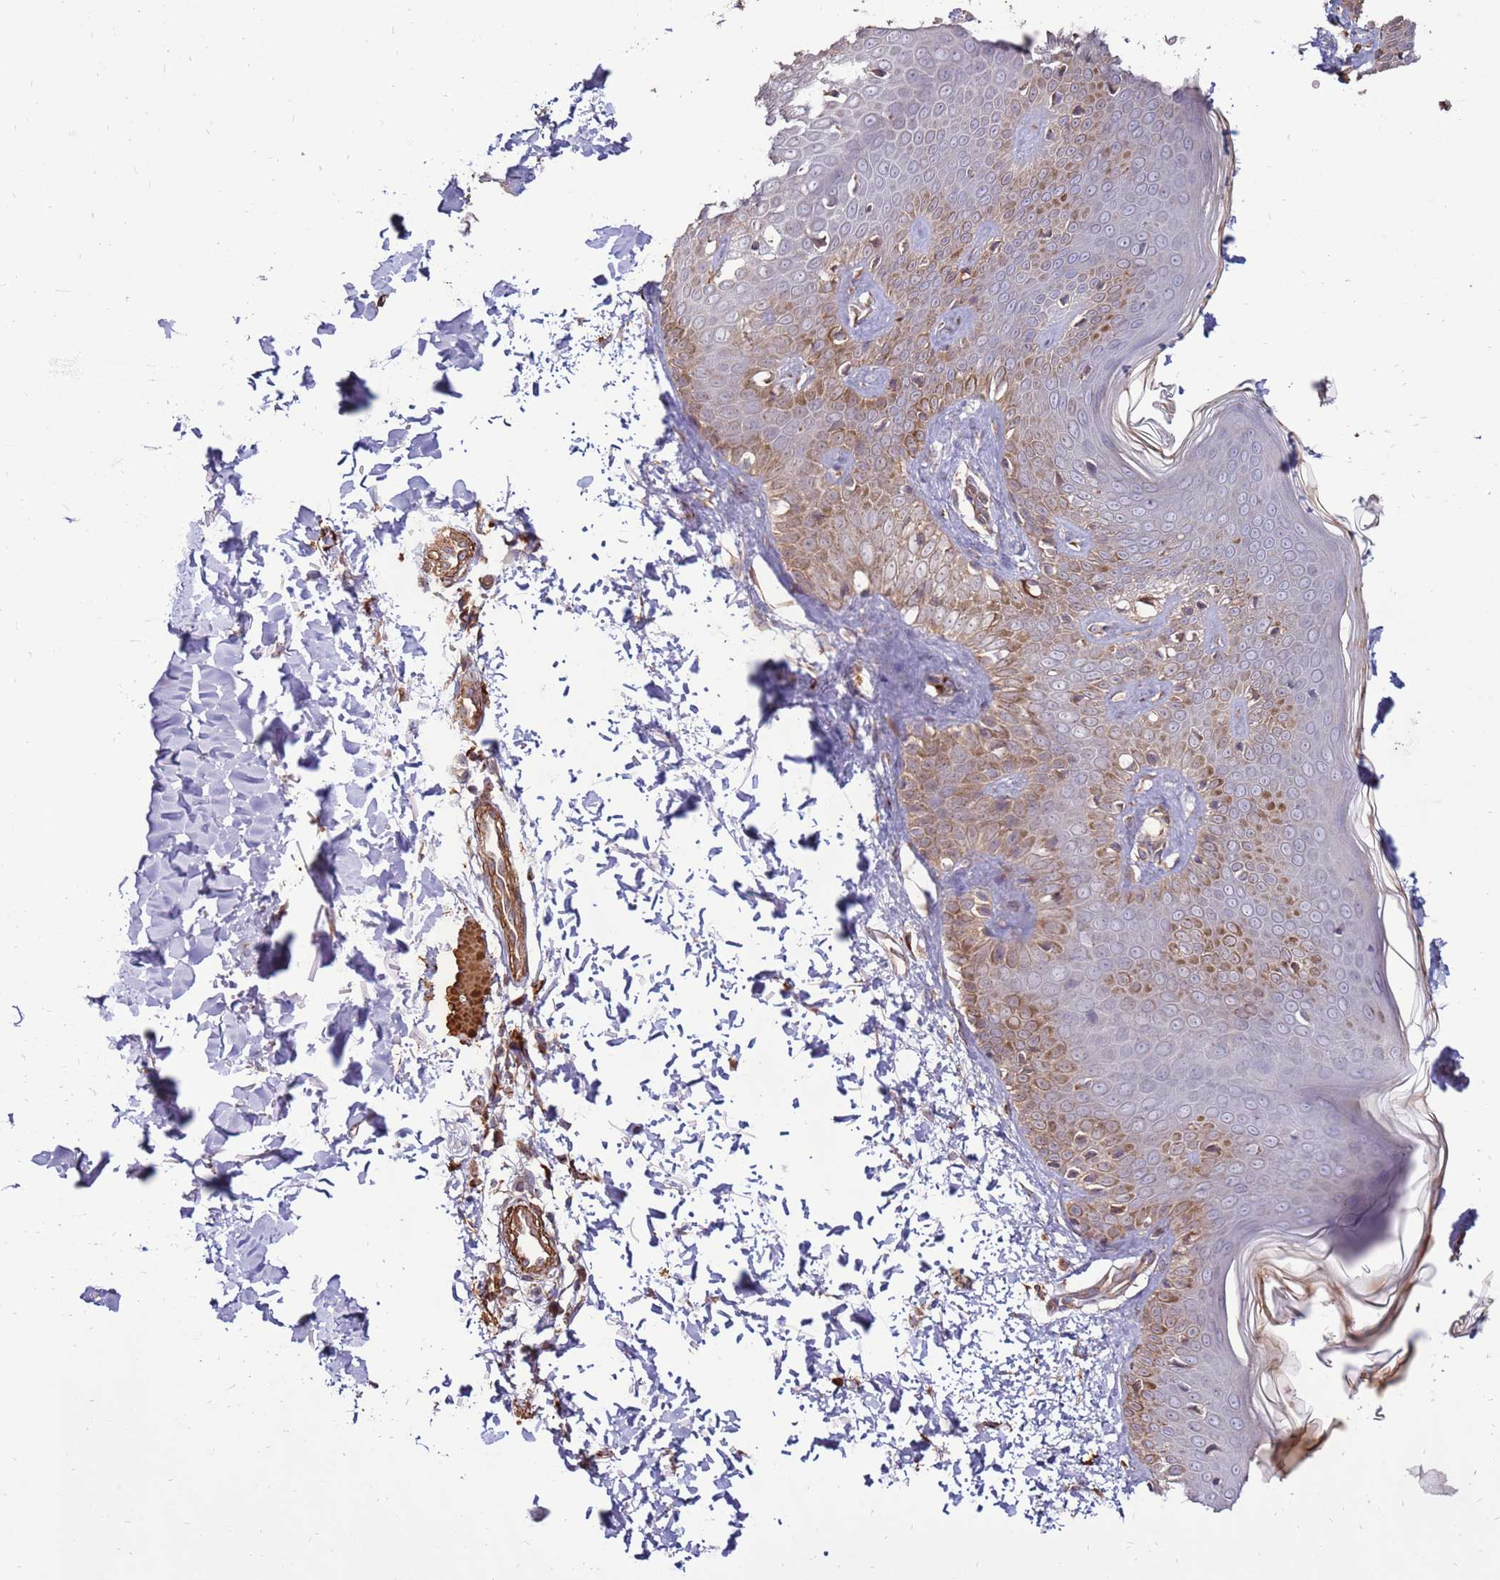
{"staining": {"intensity": "negative", "quantity": "none", "location": "none"}, "tissue": "skin", "cell_type": "Fibroblasts", "image_type": "normal", "snomed": [{"axis": "morphology", "description": "Normal tissue, NOS"}, {"axis": "topography", "description": "Skin"}], "caption": "Immunohistochemistry (IHC) image of unremarkable human skin stained for a protein (brown), which shows no expression in fibroblasts.", "gene": "DDX59", "patient": {"sex": "male", "age": 37}}